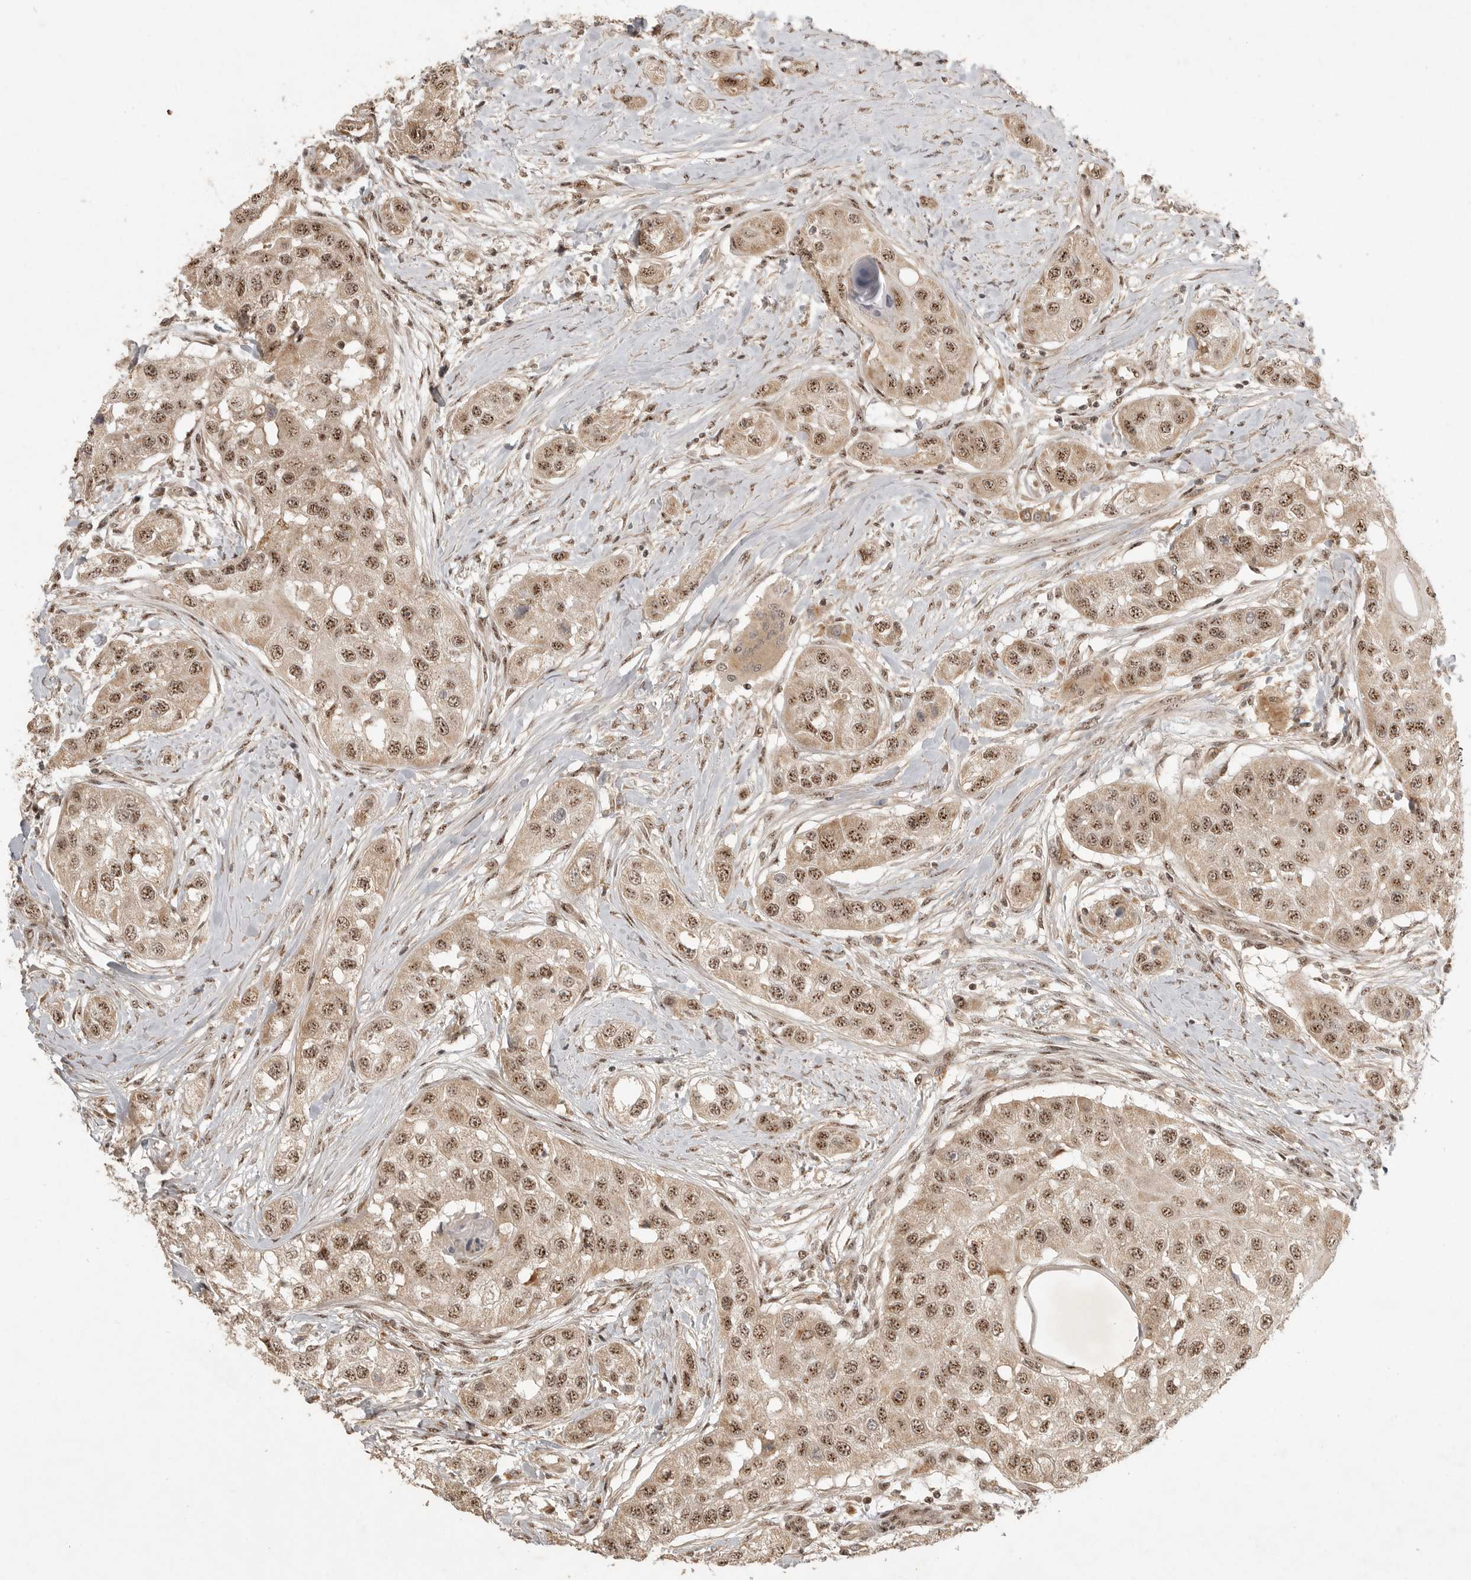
{"staining": {"intensity": "strong", "quantity": ">75%", "location": "cytoplasmic/membranous,nuclear"}, "tissue": "head and neck cancer", "cell_type": "Tumor cells", "image_type": "cancer", "snomed": [{"axis": "morphology", "description": "Normal tissue, NOS"}, {"axis": "morphology", "description": "Squamous cell carcinoma, NOS"}, {"axis": "topography", "description": "Skeletal muscle"}, {"axis": "topography", "description": "Head-Neck"}], "caption": "Immunohistochemistry (IHC) of head and neck squamous cell carcinoma exhibits high levels of strong cytoplasmic/membranous and nuclear expression in approximately >75% of tumor cells.", "gene": "POMP", "patient": {"sex": "male", "age": 51}}